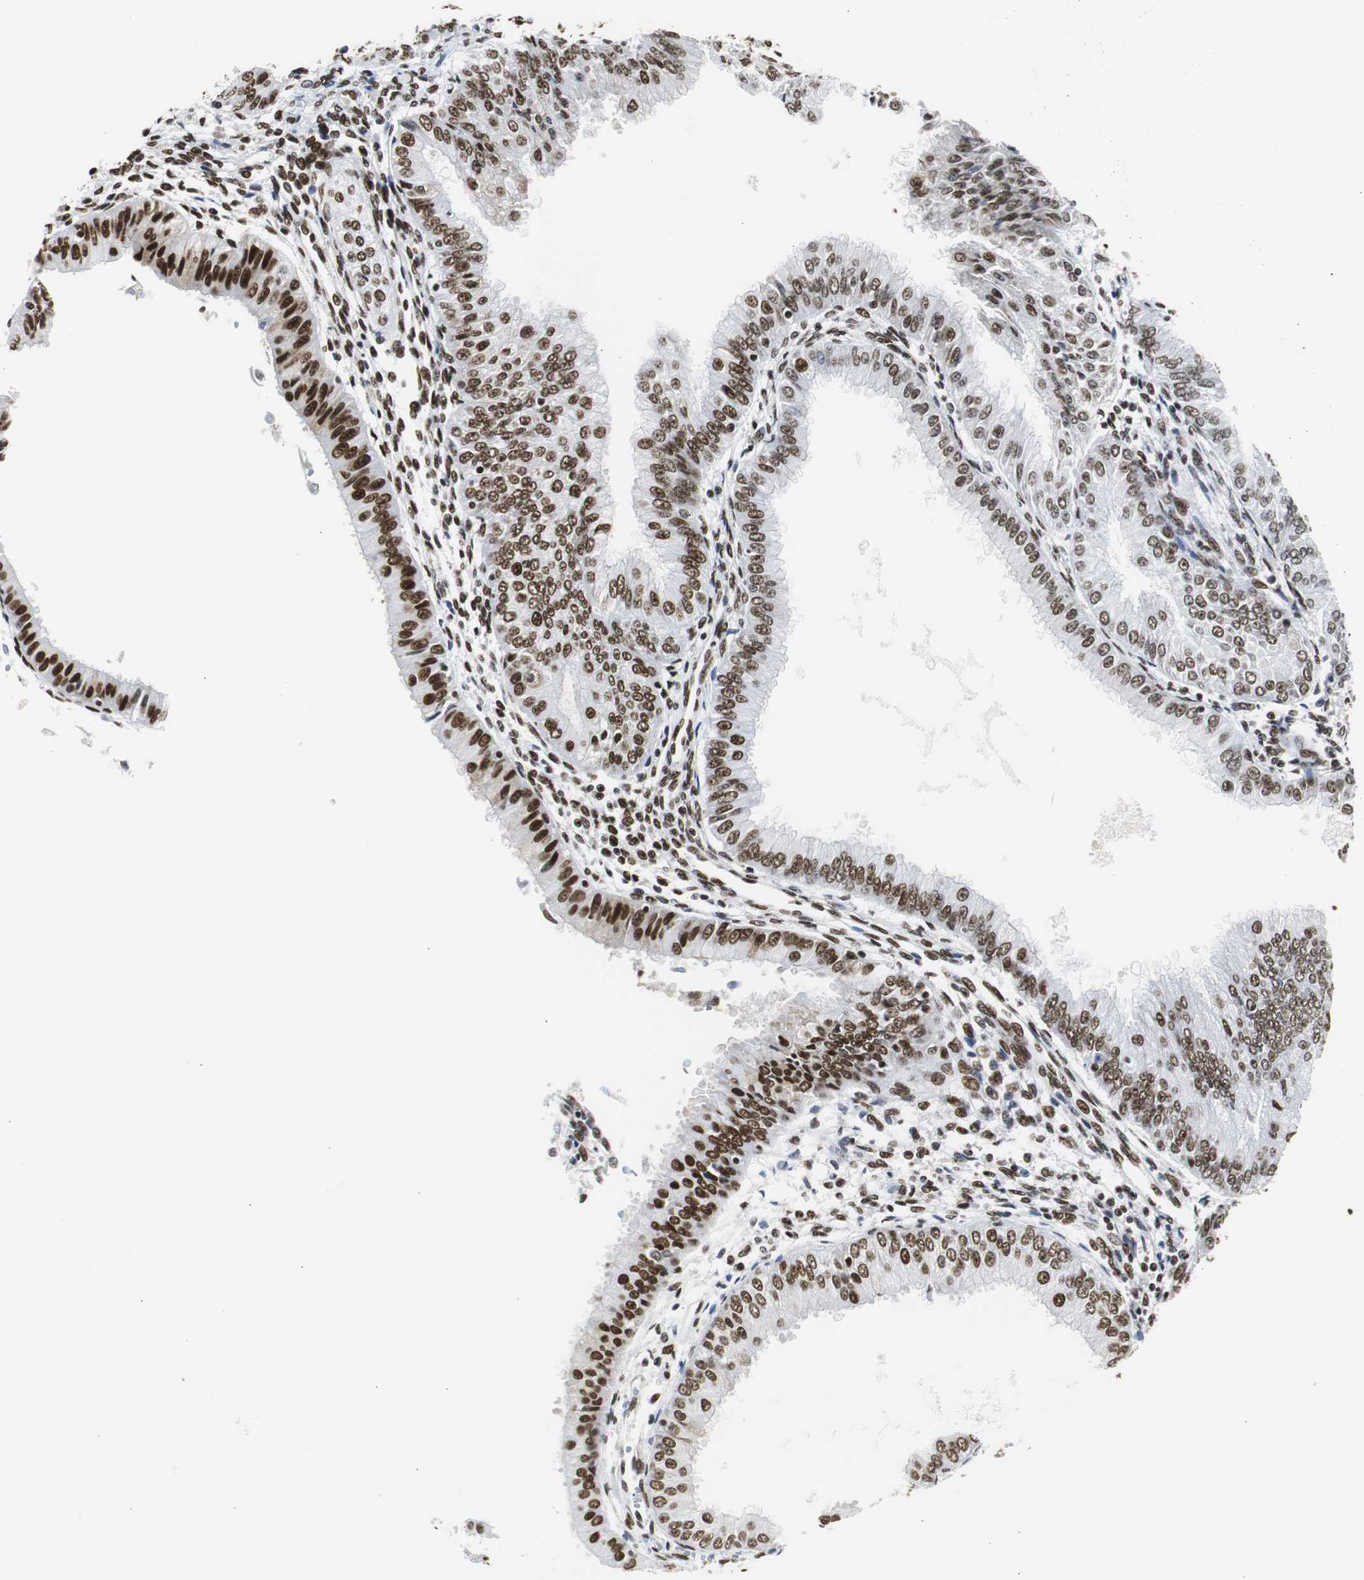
{"staining": {"intensity": "moderate", "quantity": "25%-75%", "location": "nuclear"}, "tissue": "endometrial cancer", "cell_type": "Tumor cells", "image_type": "cancer", "snomed": [{"axis": "morphology", "description": "Adenocarcinoma, NOS"}, {"axis": "topography", "description": "Endometrium"}], "caption": "Human adenocarcinoma (endometrial) stained for a protein (brown) displays moderate nuclear positive expression in approximately 25%-75% of tumor cells.", "gene": "HNRNPH2", "patient": {"sex": "female", "age": 53}}